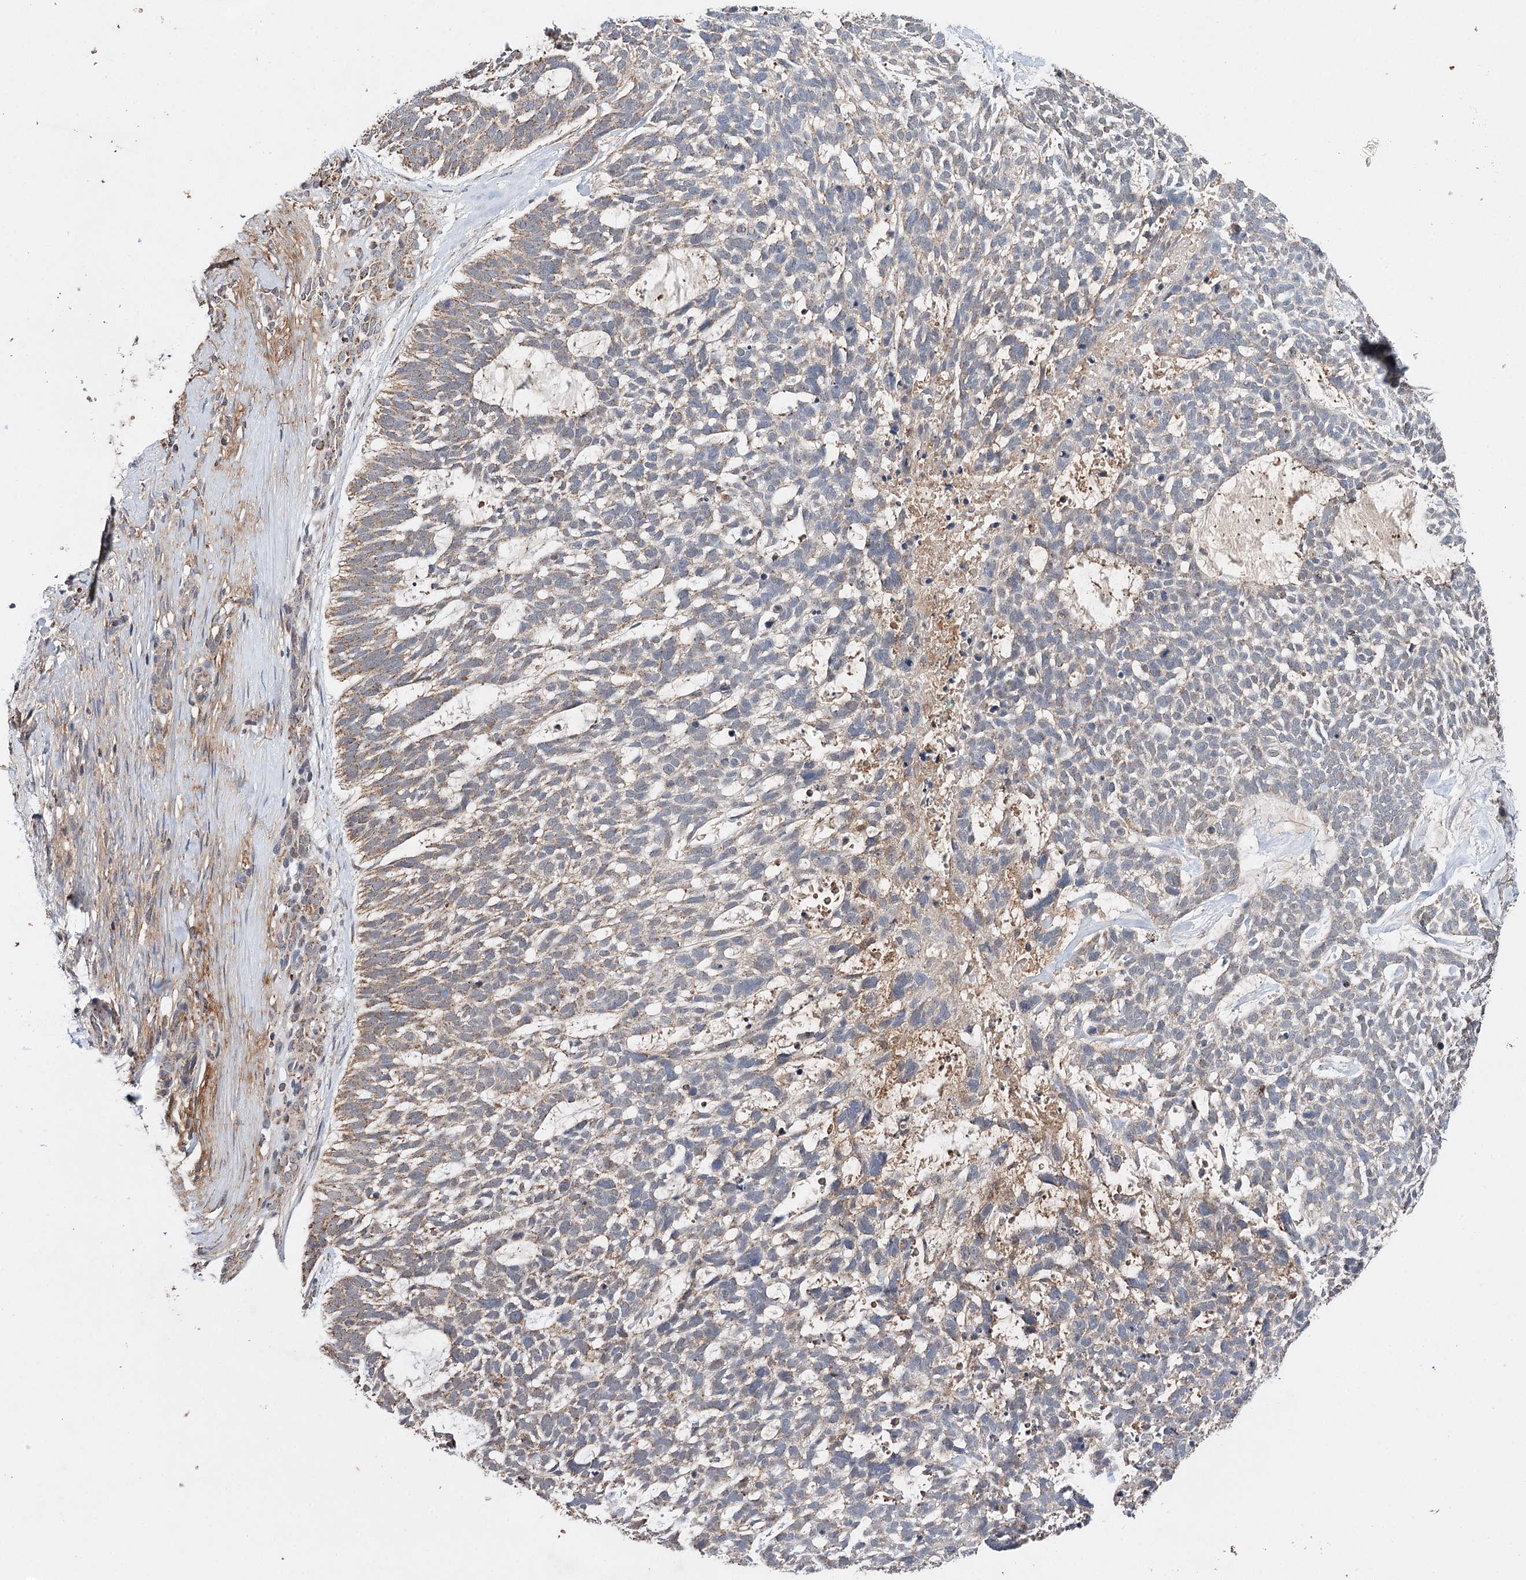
{"staining": {"intensity": "weak", "quantity": "25%-75%", "location": "cytoplasmic/membranous"}, "tissue": "skin cancer", "cell_type": "Tumor cells", "image_type": "cancer", "snomed": [{"axis": "morphology", "description": "Basal cell carcinoma"}, {"axis": "topography", "description": "Skin"}], "caption": "This micrograph shows immunohistochemistry staining of human skin basal cell carcinoma, with low weak cytoplasmic/membranous positivity in about 25%-75% of tumor cells.", "gene": "PIK3CB", "patient": {"sex": "male", "age": 88}}